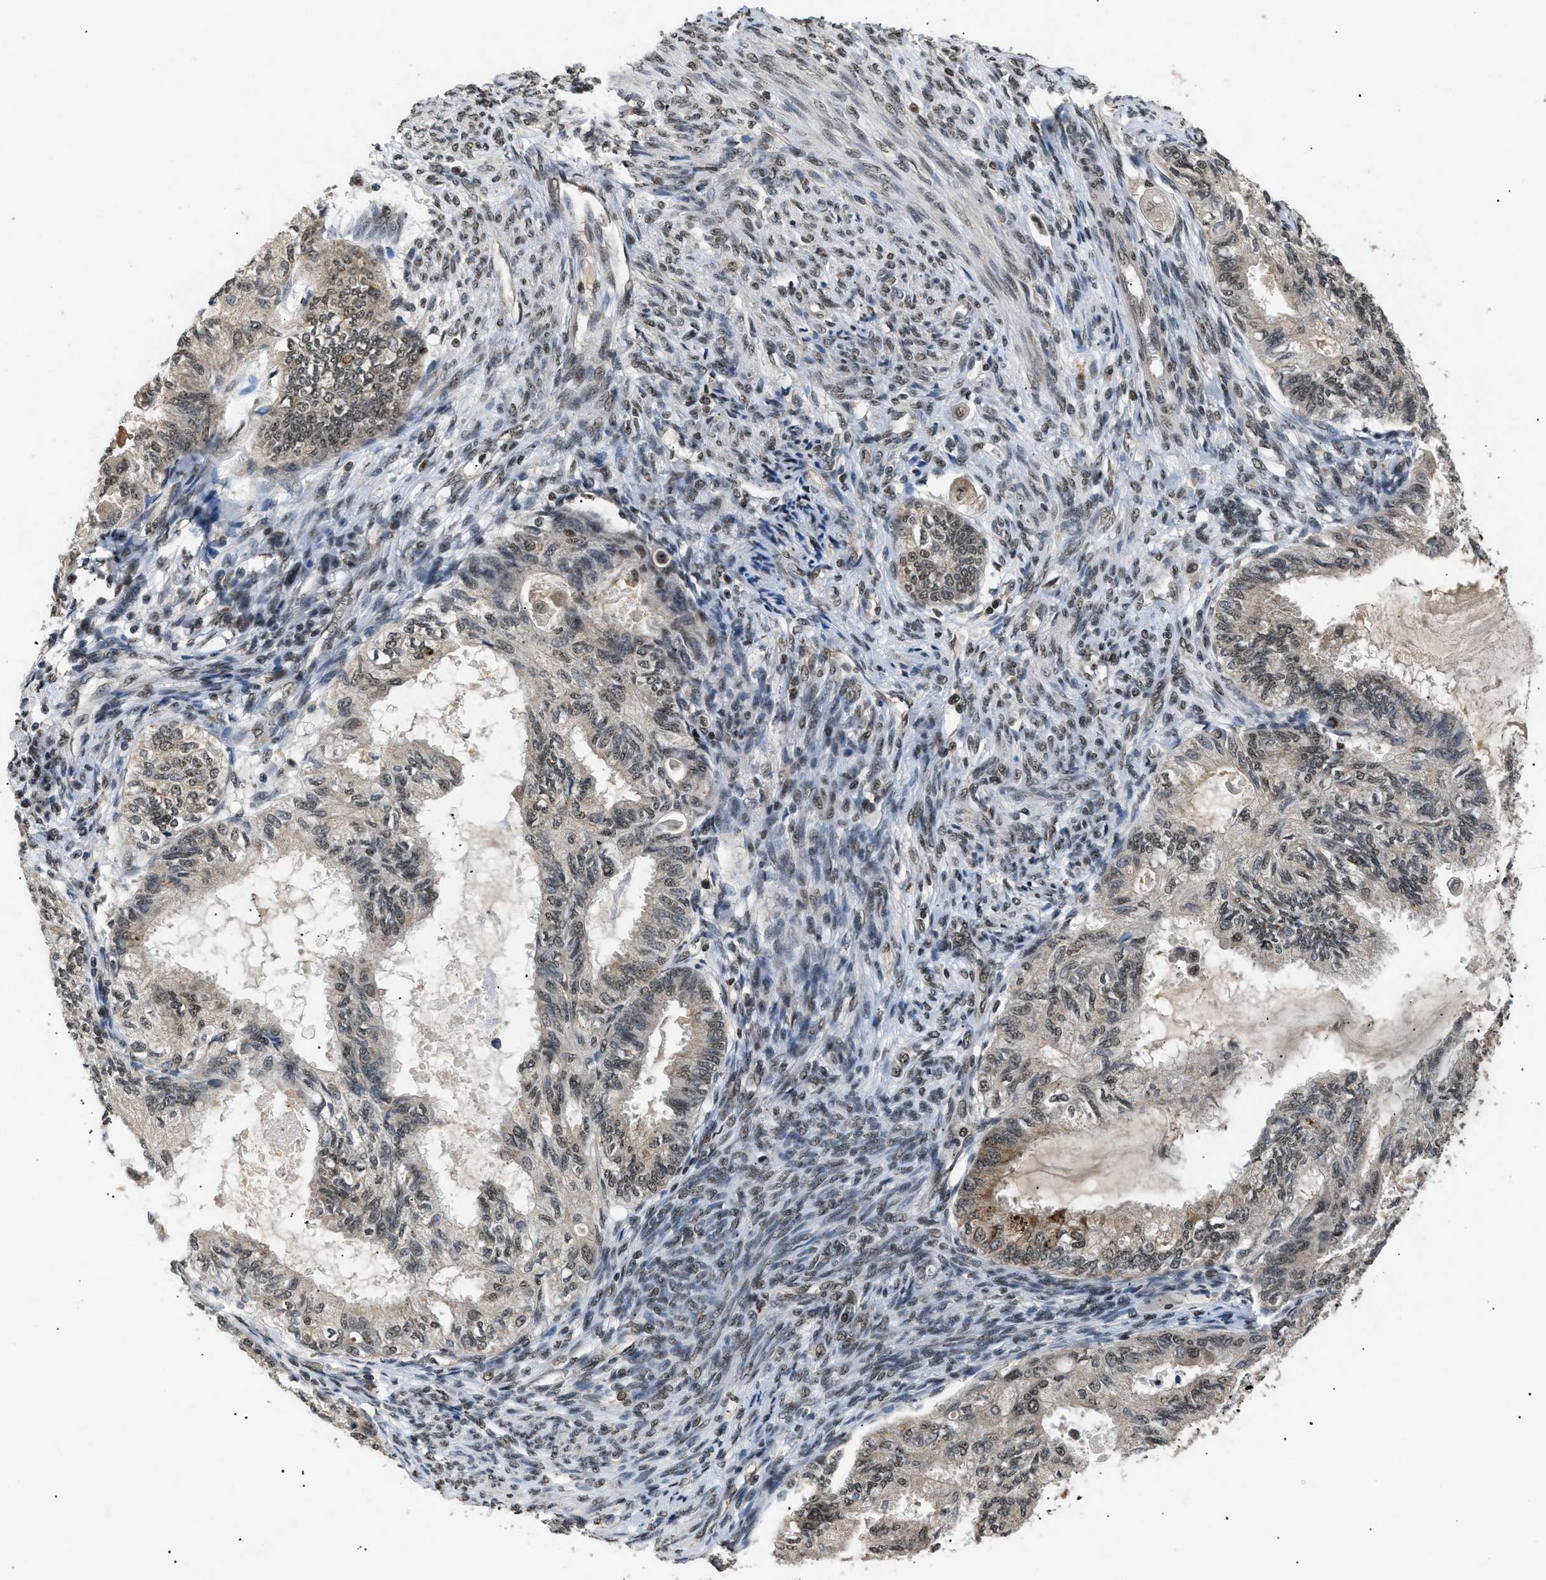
{"staining": {"intensity": "weak", "quantity": ">75%", "location": "nuclear"}, "tissue": "cervical cancer", "cell_type": "Tumor cells", "image_type": "cancer", "snomed": [{"axis": "morphology", "description": "Normal tissue, NOS"}, {"axis": "morphology", "description": "Adenocarcinoma, NOS"}, {"axis": "topography", "description": "Cervix"}, {"axis": "topography", "description": "Endometrium"}], "caption": "This is an image of immunohistochemistry (IHC) staining of cervical adenocarcinoma, which shows weak positivity in the nuclear of tumor cells.", "gene": "RBM5", "patient": {"sex": "female", "age": 86}}